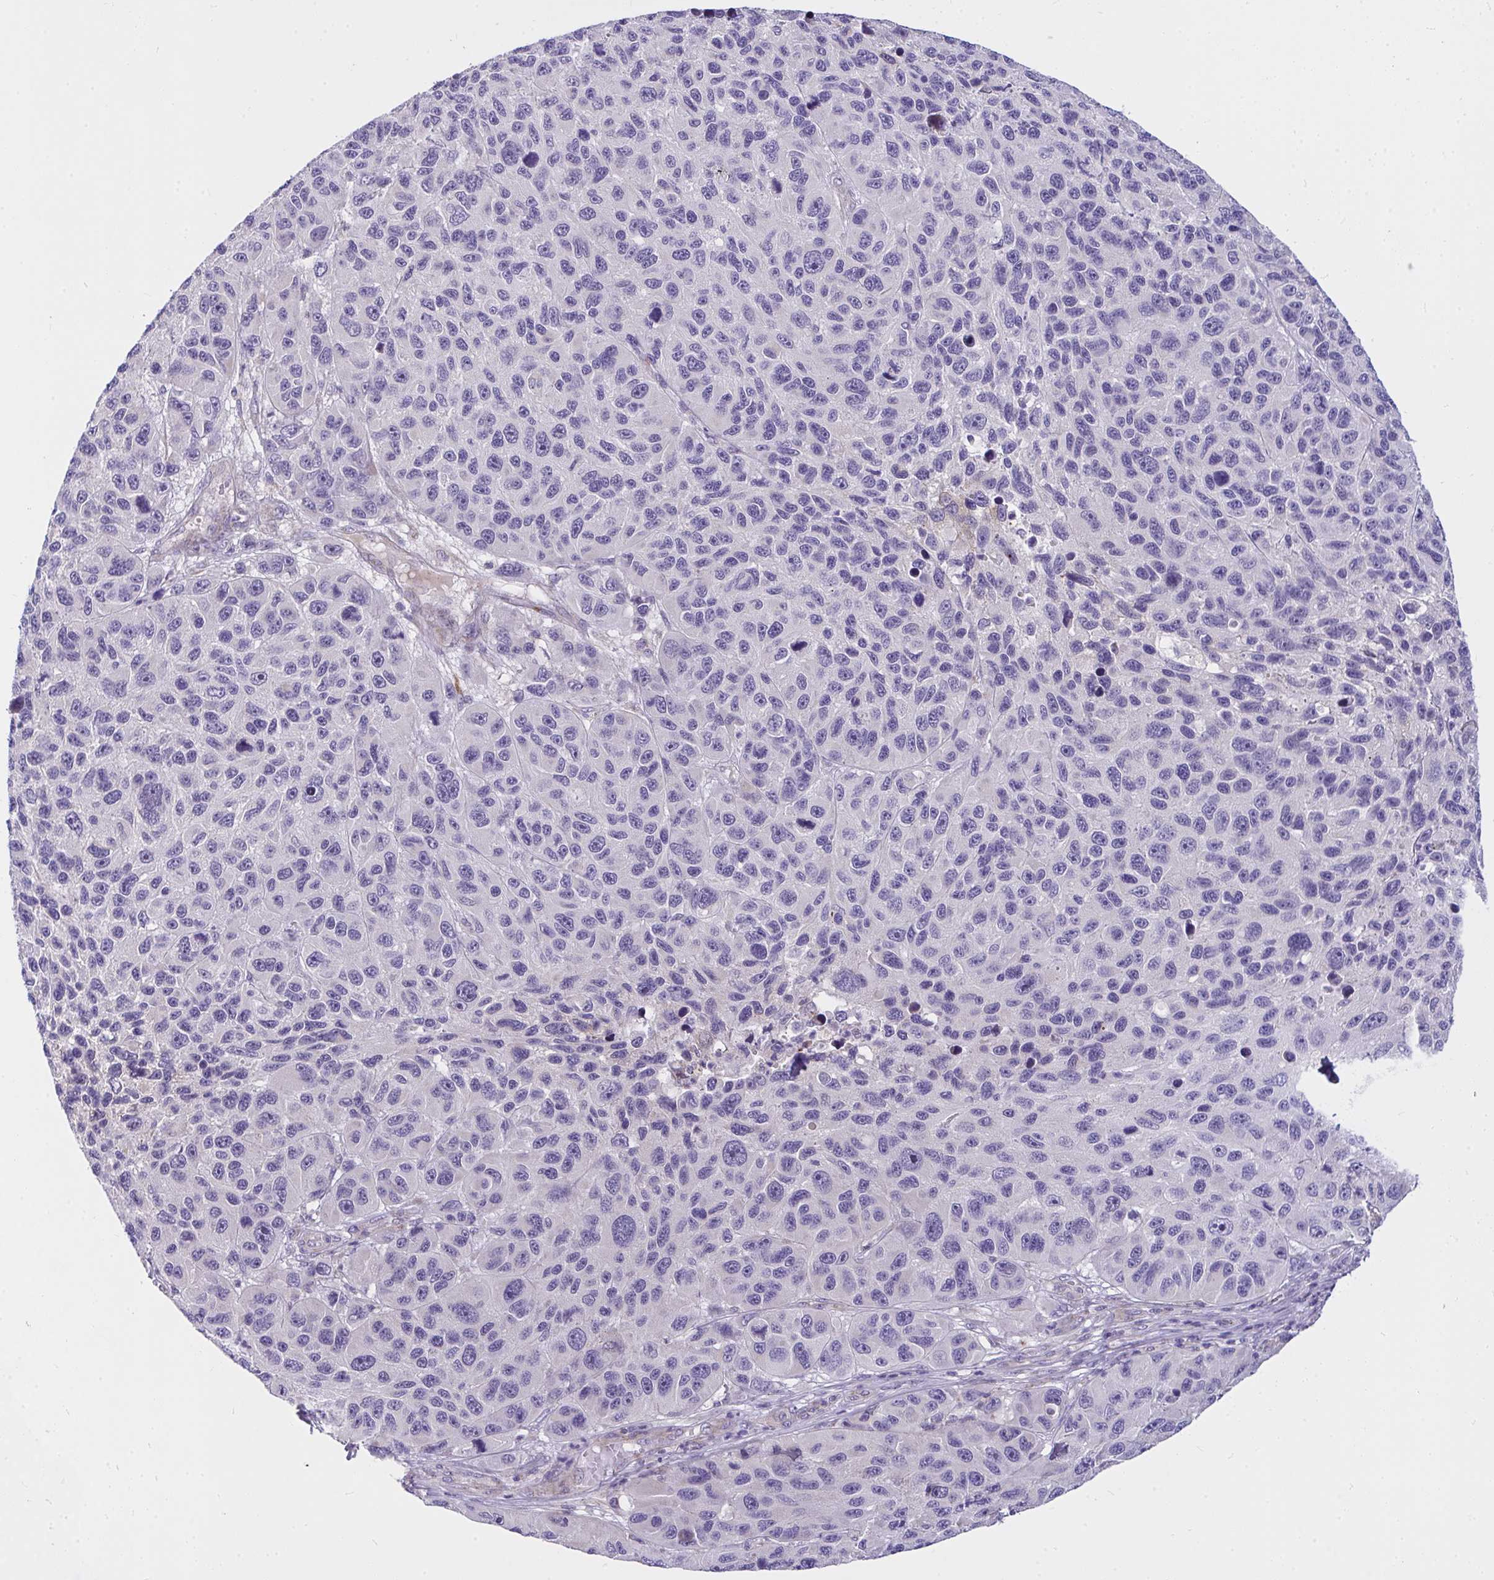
{"staining": {"intensity": "negative", "quantity": "none", "location": "none"}, "tissue": "melanoma", "cell_type": "Tumor cells", "image_type": "cancer", "snomed": [{"axis": "morphology", "description": "Malignant melanoma, NOS"}, {"axis": "topography", "description": "Skin"}], "caption": "High magnification brightfield microscopy of malignant melanoma stained with DAB (brown) and counterstained with hematoxylin (blue): tumor cells show no significant staining.", "gene": "CEP63", "patient": {"sex": "male", "age": 53}}